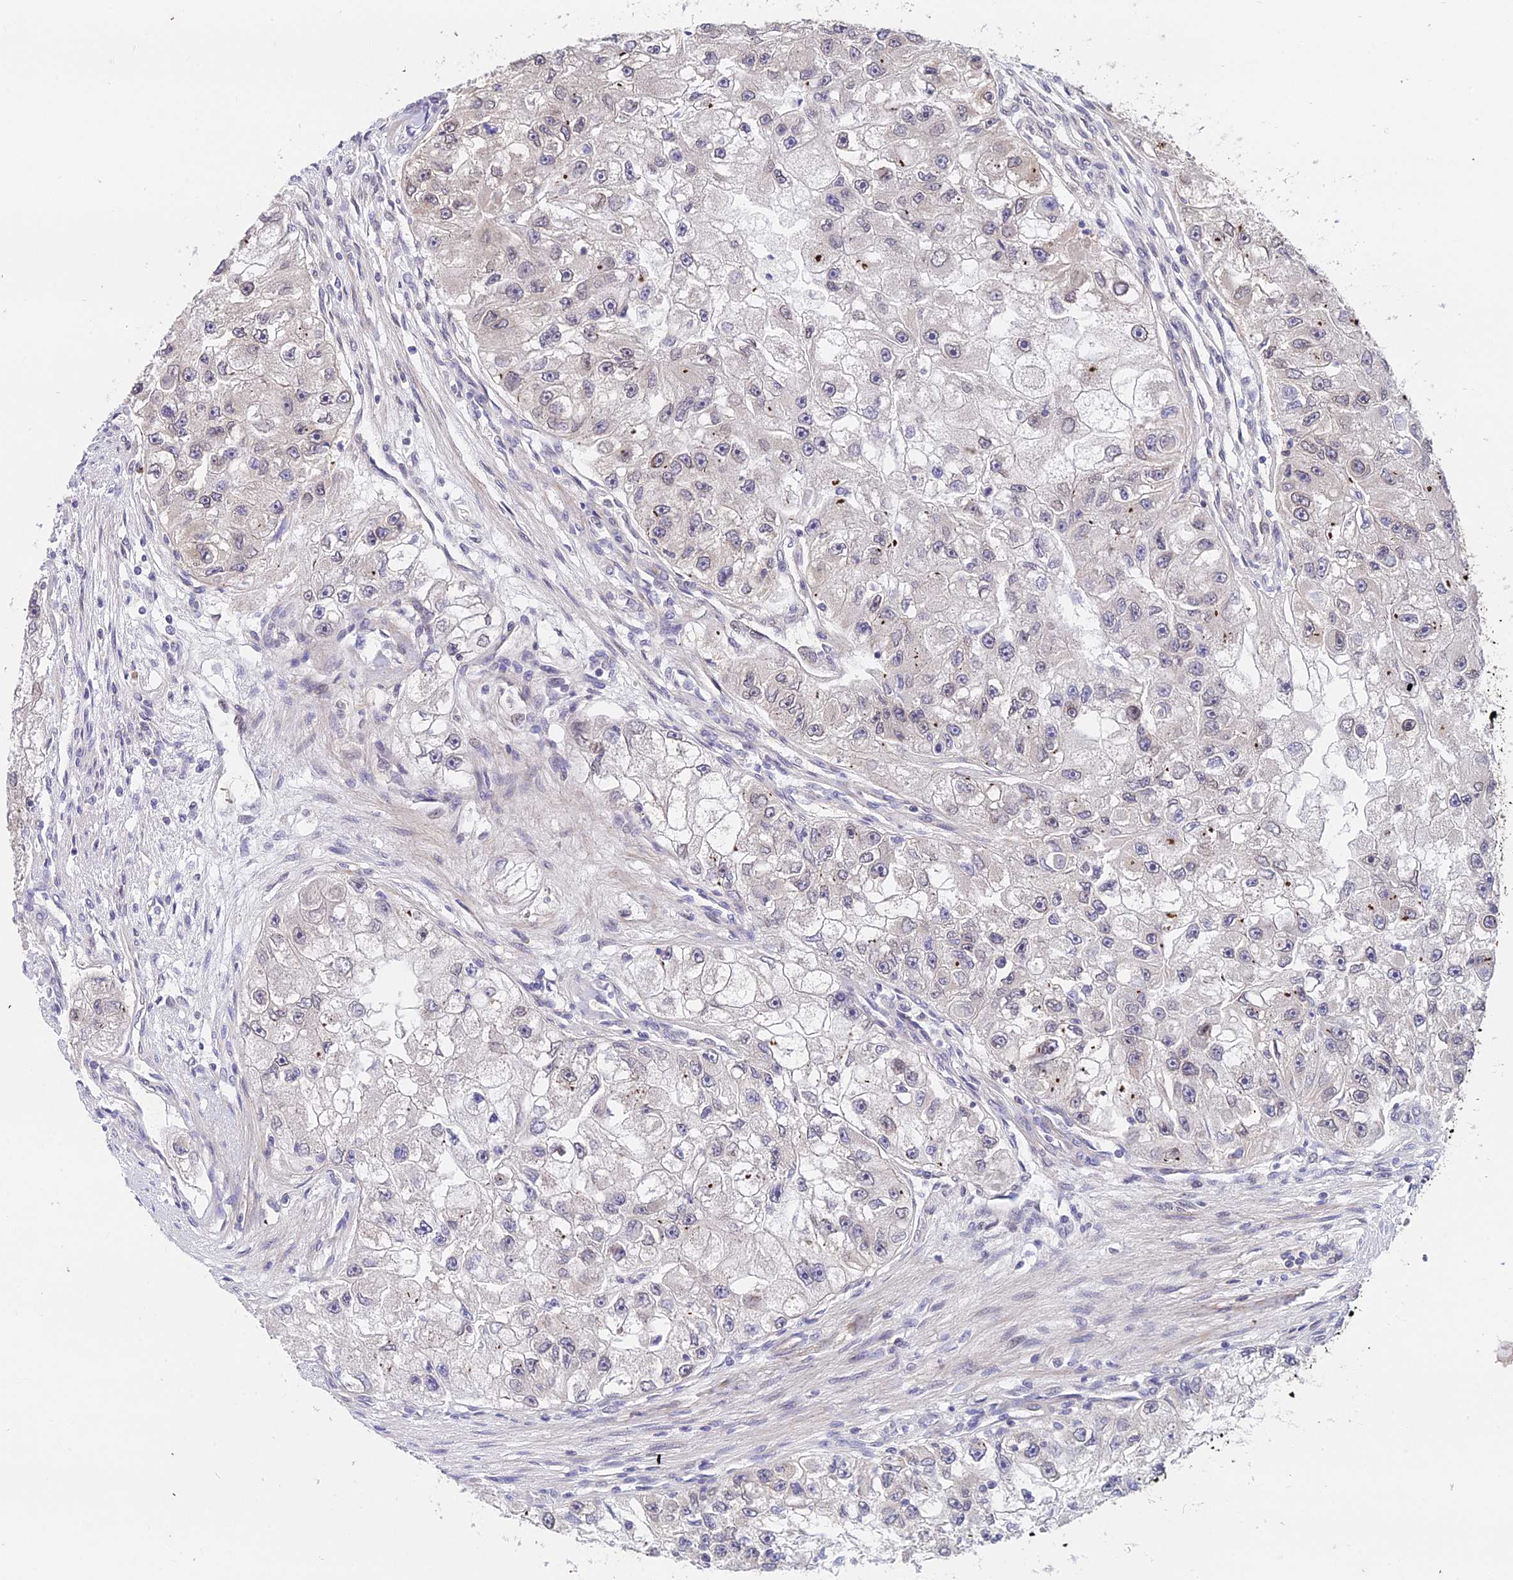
{"staining": {"intensity": "negative", "quantity": "none", "location": "none"}, "tissue": "renal cancer", "cell_type": "Tumor cells", "image_type": "cancer", "snomed": [{"axis": "morphology", "description": "Adenocarcinoma, NOS"}, {"axis": "topography", "description": "Kidney"}], "caption": "Immunohistochemistry (IHC) image of renal adenocarcinoma stained for a protein (brown), which exhibits no positivity in tumor cells.", "gene": "INPP4A", "patient": {"sex": "male", "age": 63}}